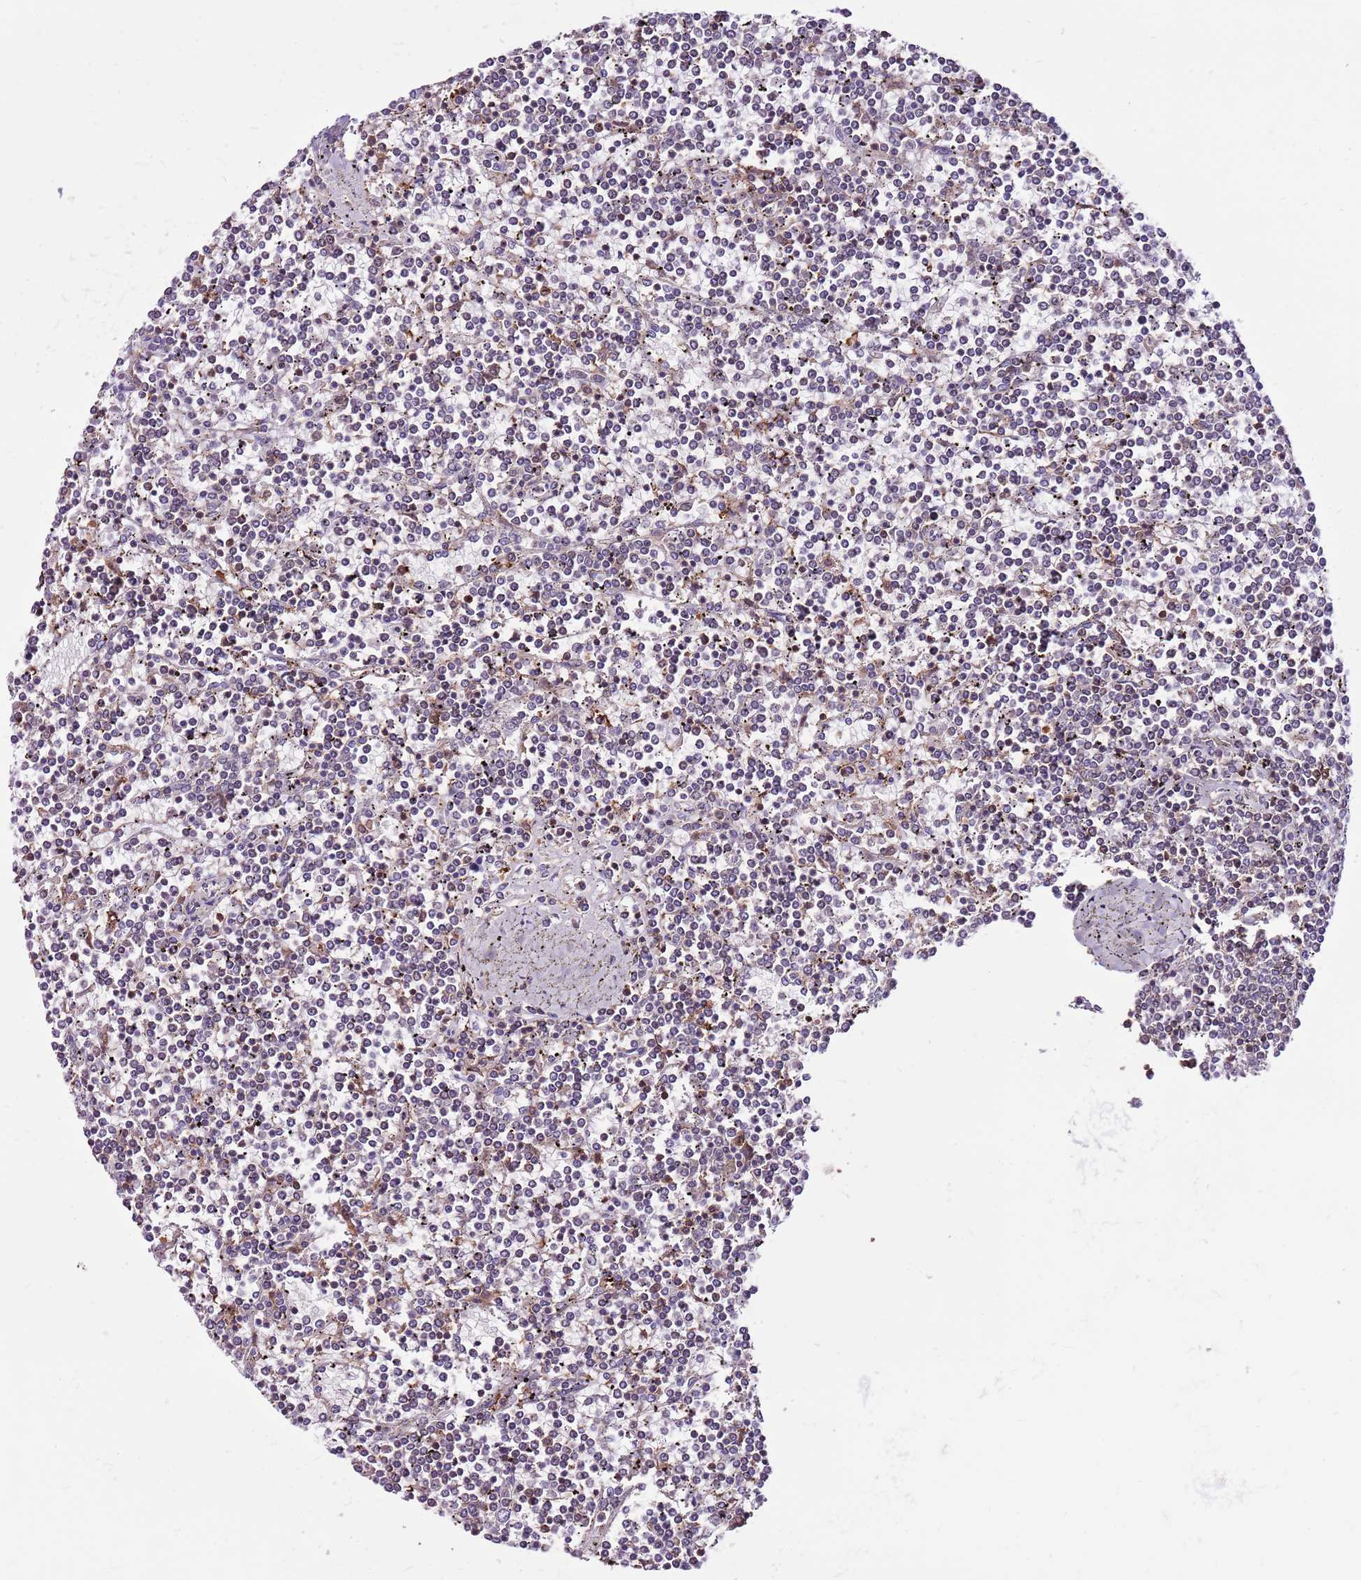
{"staining": {"intensity": "negative", "quantity": "none", "location": "none"}, "tissue": "lymphoma", "cell_type": "Tumor cells", "image_type": "cancer", "snomed": [{"axis": "morphology", "description": "Malignant lymphoma, non-Hodgkin's type, Low grade"}, {"axis": "topography", "description": "Spleen"}], "caption": "Tumor cells are negative for brown protein staining in lymphoma. (Brightfield microscopy of DAB (3,3'-diaminobenzidine) IHC at high magnification).", "gene": "ZSWIM1", "patient": {"sex": "female", "age": 19}}